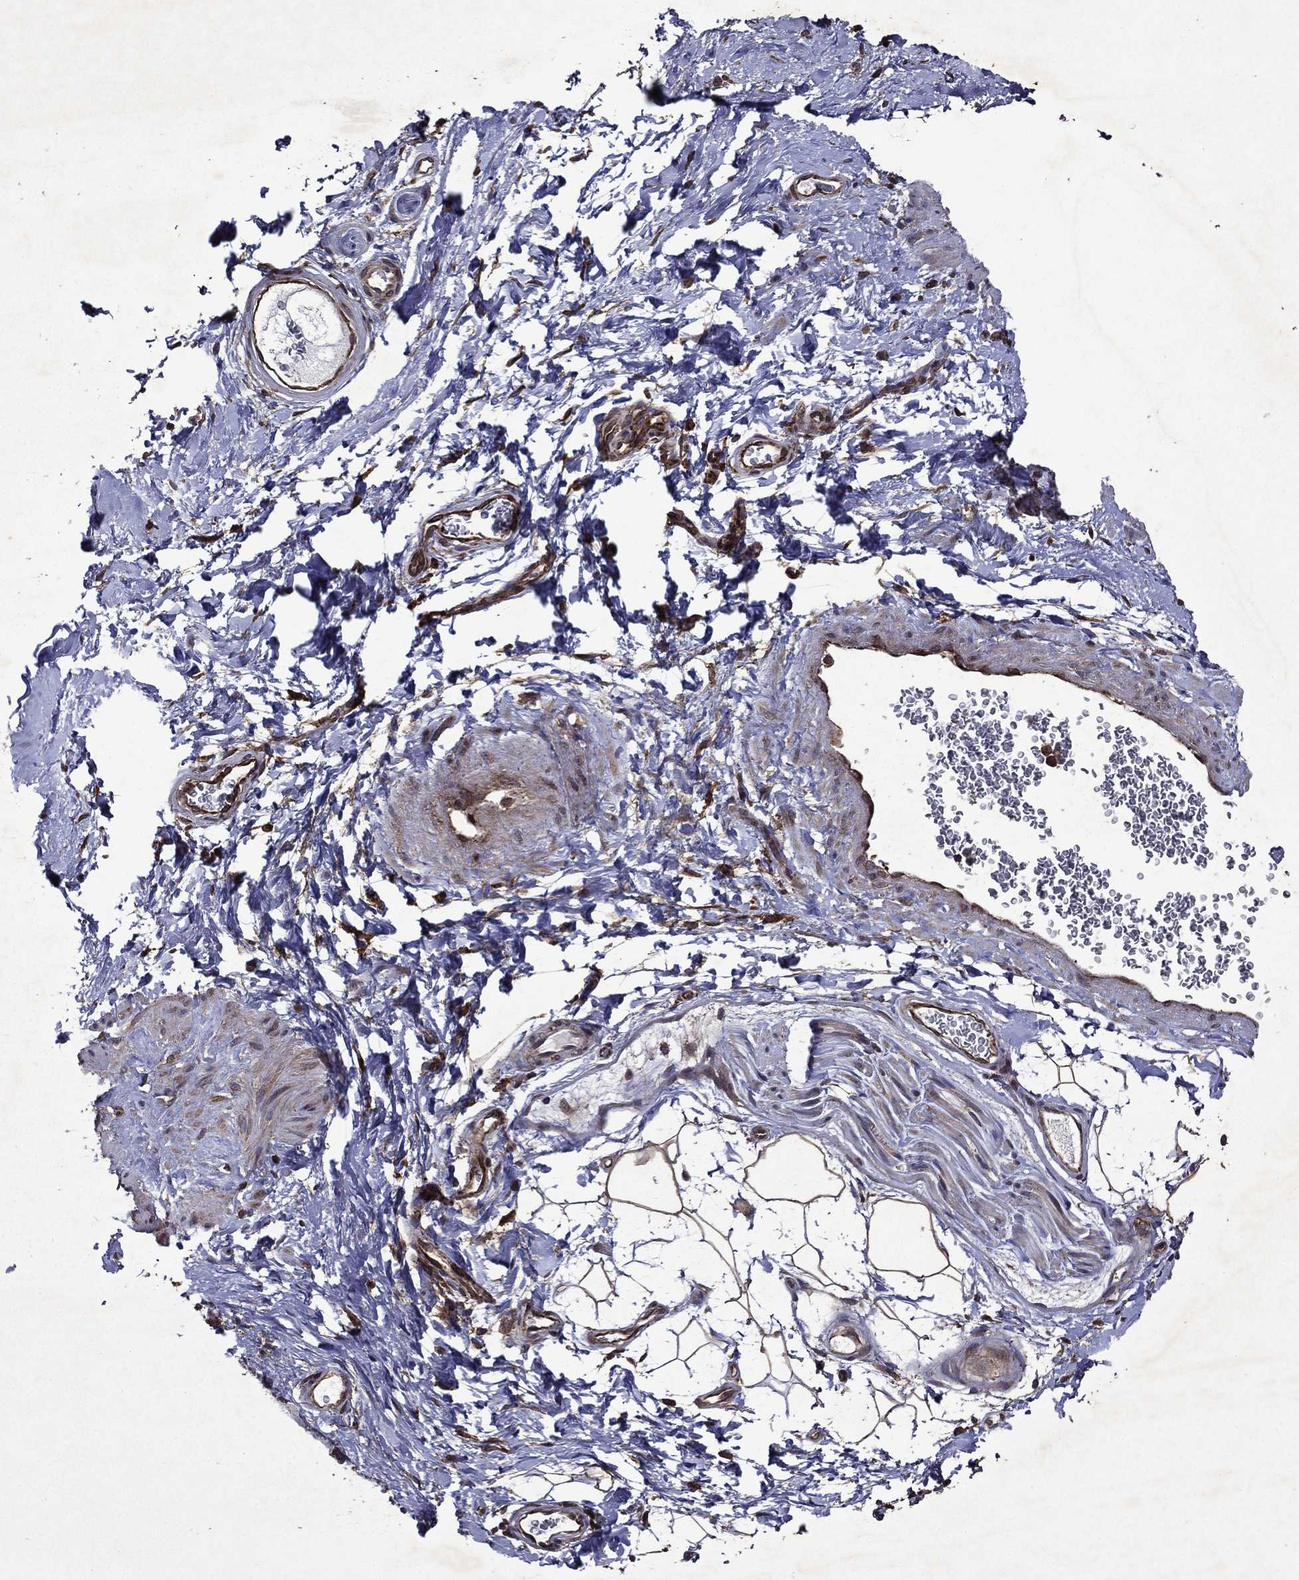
{"staining": {"intensity": "moderate", "quantity": ">75%", "location": "cytoplasmic/membranous"}, "tissue": "adipose tissue", "cell_type": "Adipocytes", "image_type": "normal", "snomed": [{"axis": "morphology", "description": "Normal tissue, NOS"}, {"axis": "topography", "description": "Soft tissue"}, {"axis": "topography", "description": "Vascular tissue"}], "caption": "DAB (3,3'-diaminobenzidine) immunohistochemical staining of normal human adipose tissue demonstrates moderate cytoplasmic/membranous protein expression in approximately >75% of adipocytes. The staining is performed using DAB (3,3'-diaminobenzidine) brown chromogen to label protein expression. The nuclei are counter-stained blue using hematoxylin.", "gene": "EIF2B4", "patient": {"sex": "male", "age": 41}}